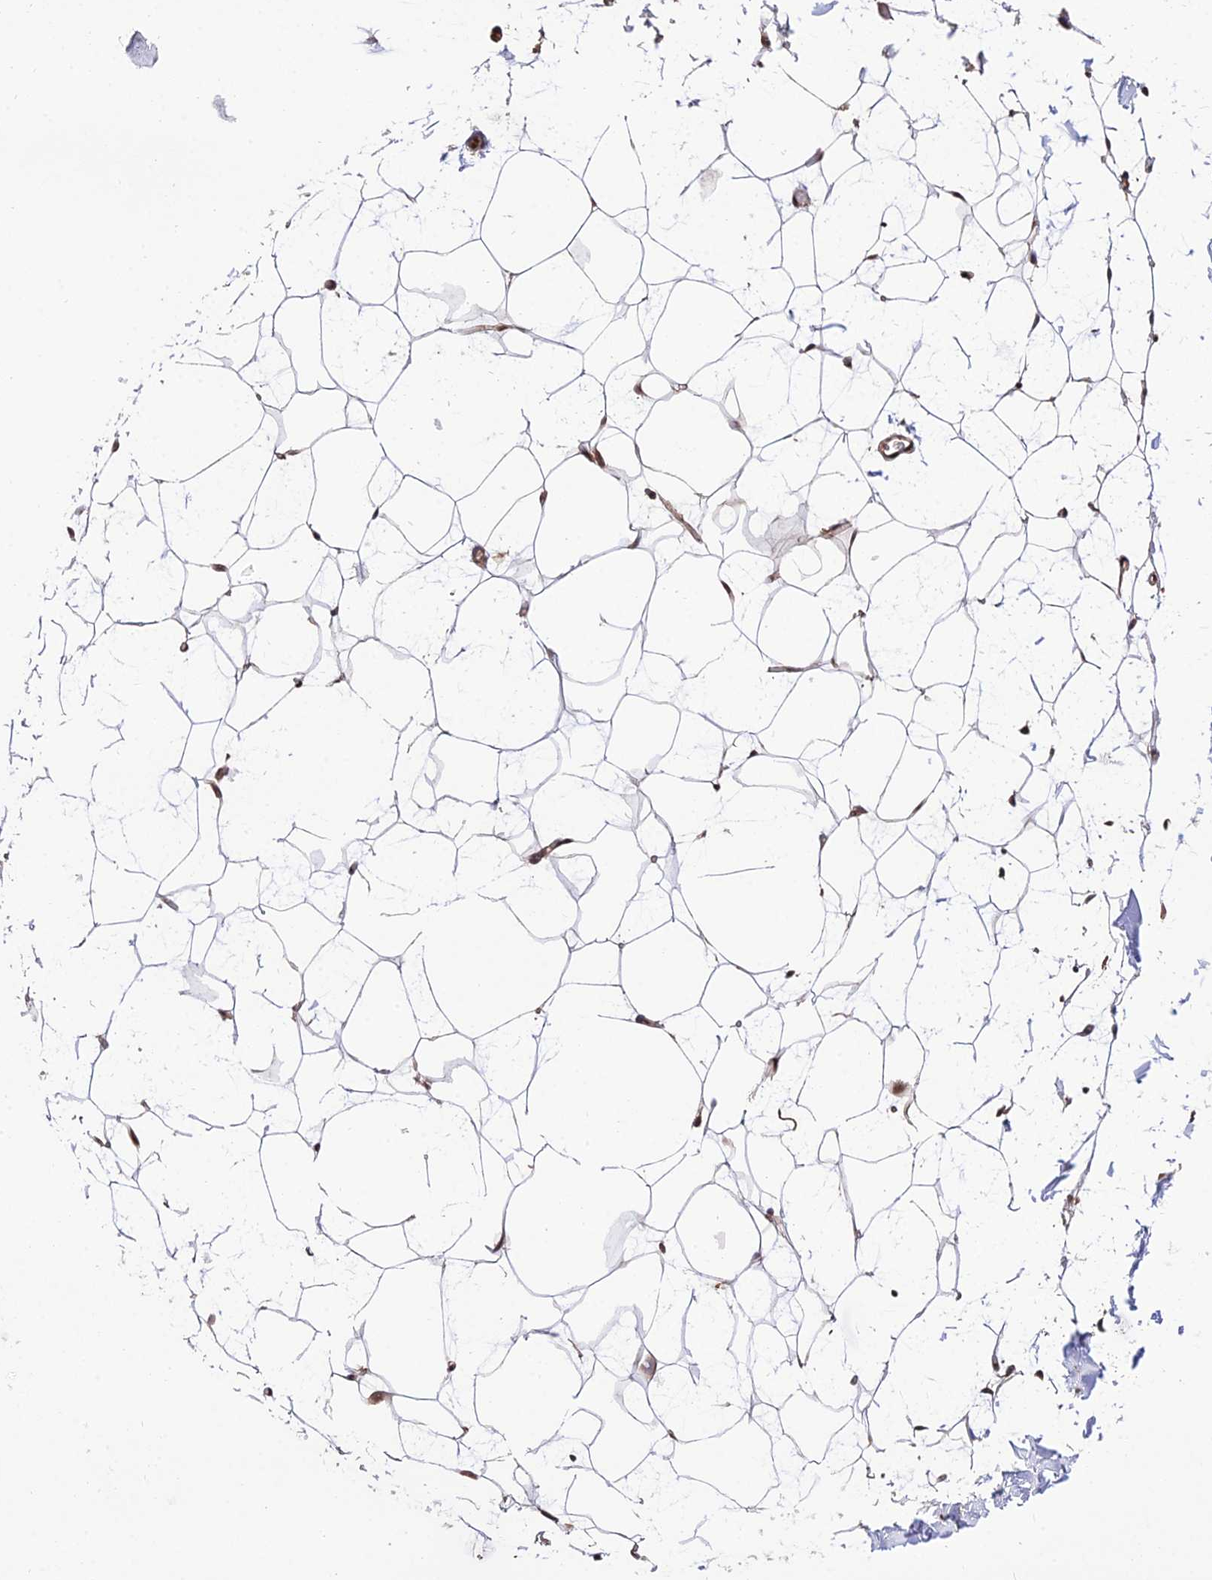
{"staining": {"intensity": "moderate", "quantity": ">75%", "location": "cytoplasmic/membranous"}, "tissue": "adipose tissue", "cell_type": "Adipocytes", "image_type": "normal", "snomed": [{"axis": "morphology", "description": "Normal tissue, NOS"}, {"axis": "topography", "description": "Breast"}], "caption": "Brown immunohistochemical staining in normal adipose tissue reveals moderate cytoplasmic/membranous positivity in about >75% of adipocytes. The protein is stained brown, and the nuclei are stained in blue (DAB IHC with brightfield microscopy, high magnification).", "gene": "SMG6", "patient": {"sex": "female", "age": 23}}